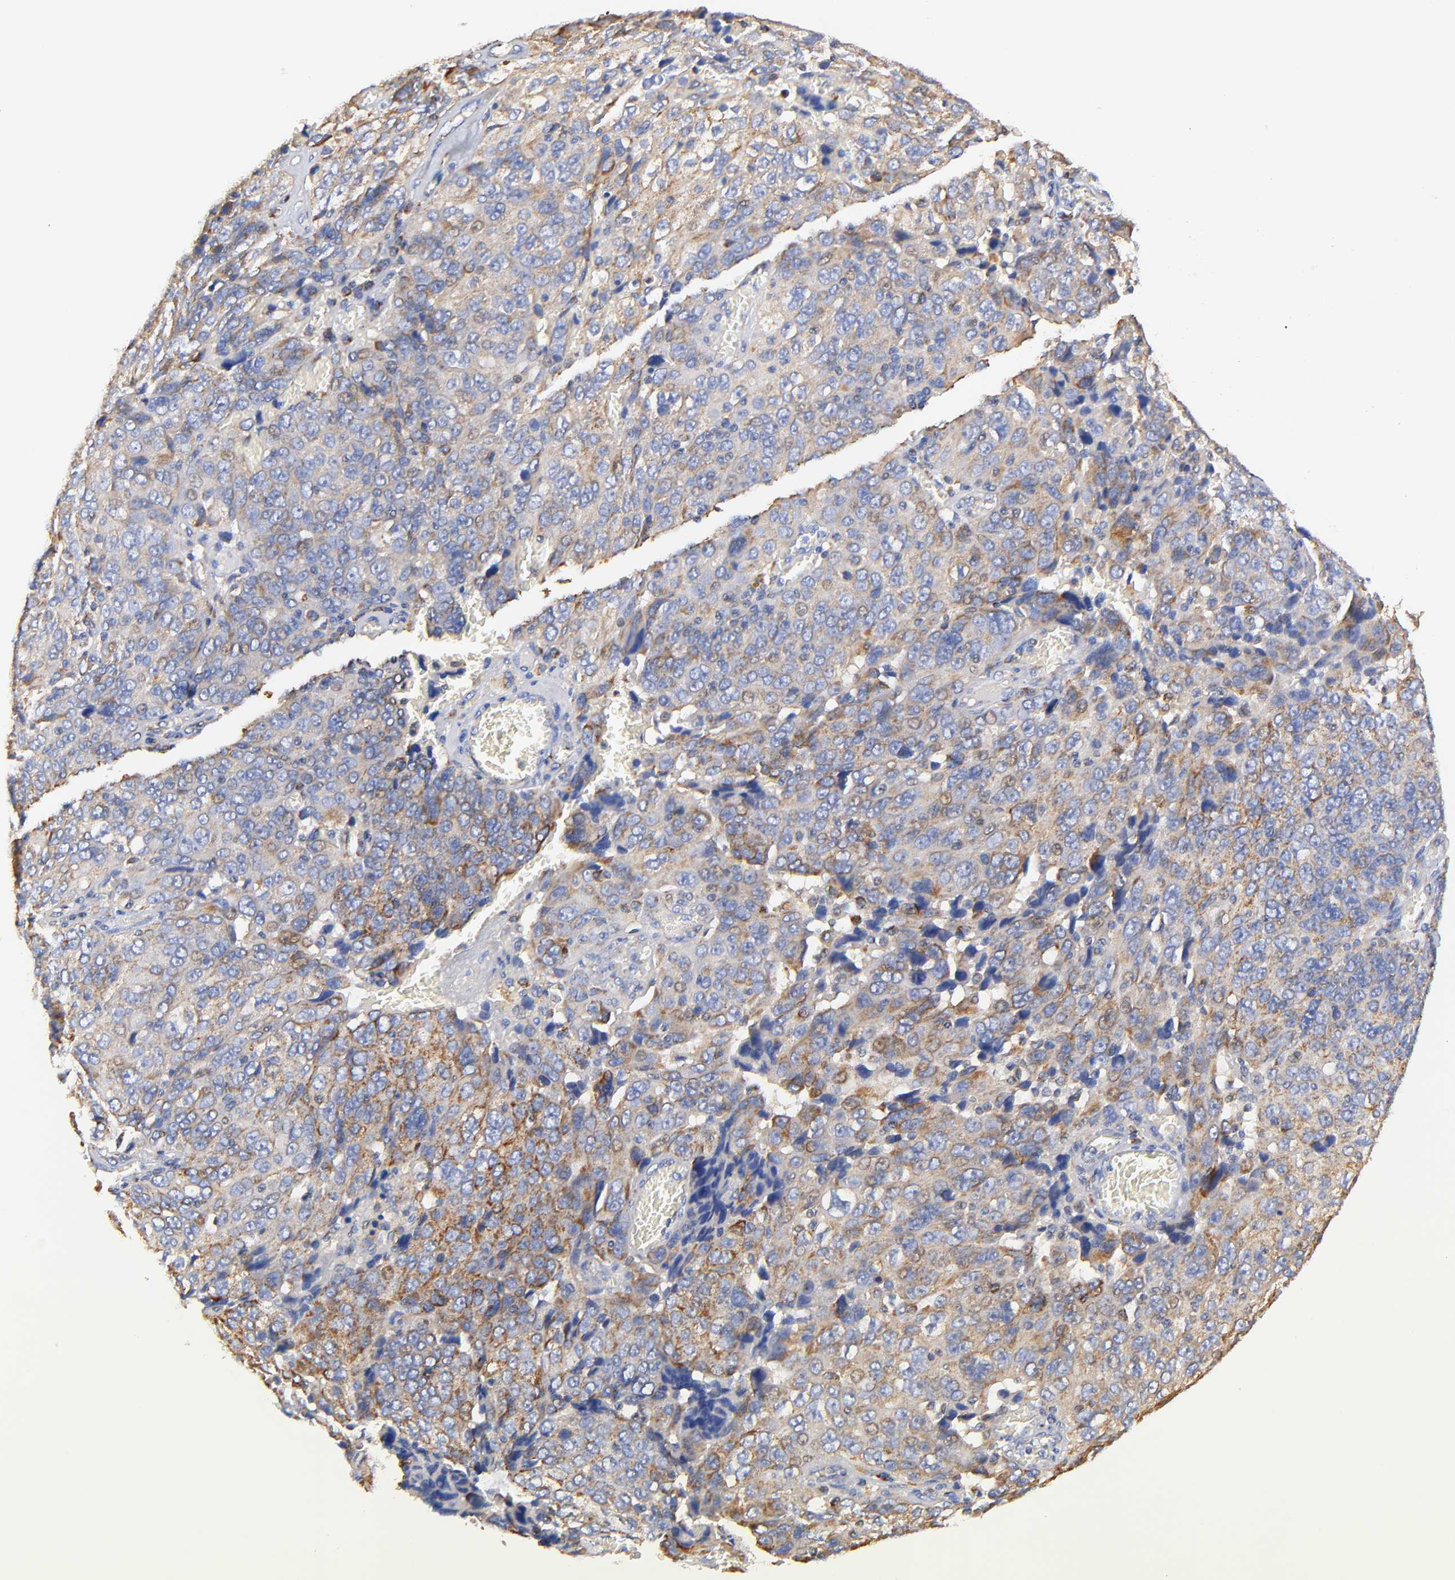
{"staining": {"intensity": "moderate", "quantity": "25%-75%", "location": "cytoplasmic/membranous"}, "tissue": "ovarian cancer", "cell_type": "Tumor cells", "image_type": "cancer", "snomed": [{"axis": "morphology", "description": "Carcinoma, endometroid"}, {"axis": "topography", "description": "Ovary"}], "caption": "DAB (3,3'-diaminobenzidine) immunohistochemical staining of ovarian endometroid carcinoma exhibits moderate cytoplasmic/membranous protein staining in approximately 25%-75% of tumor cells.", "gene": "ATP5F1D", "patient": {"sex": "female", "age": 75}}